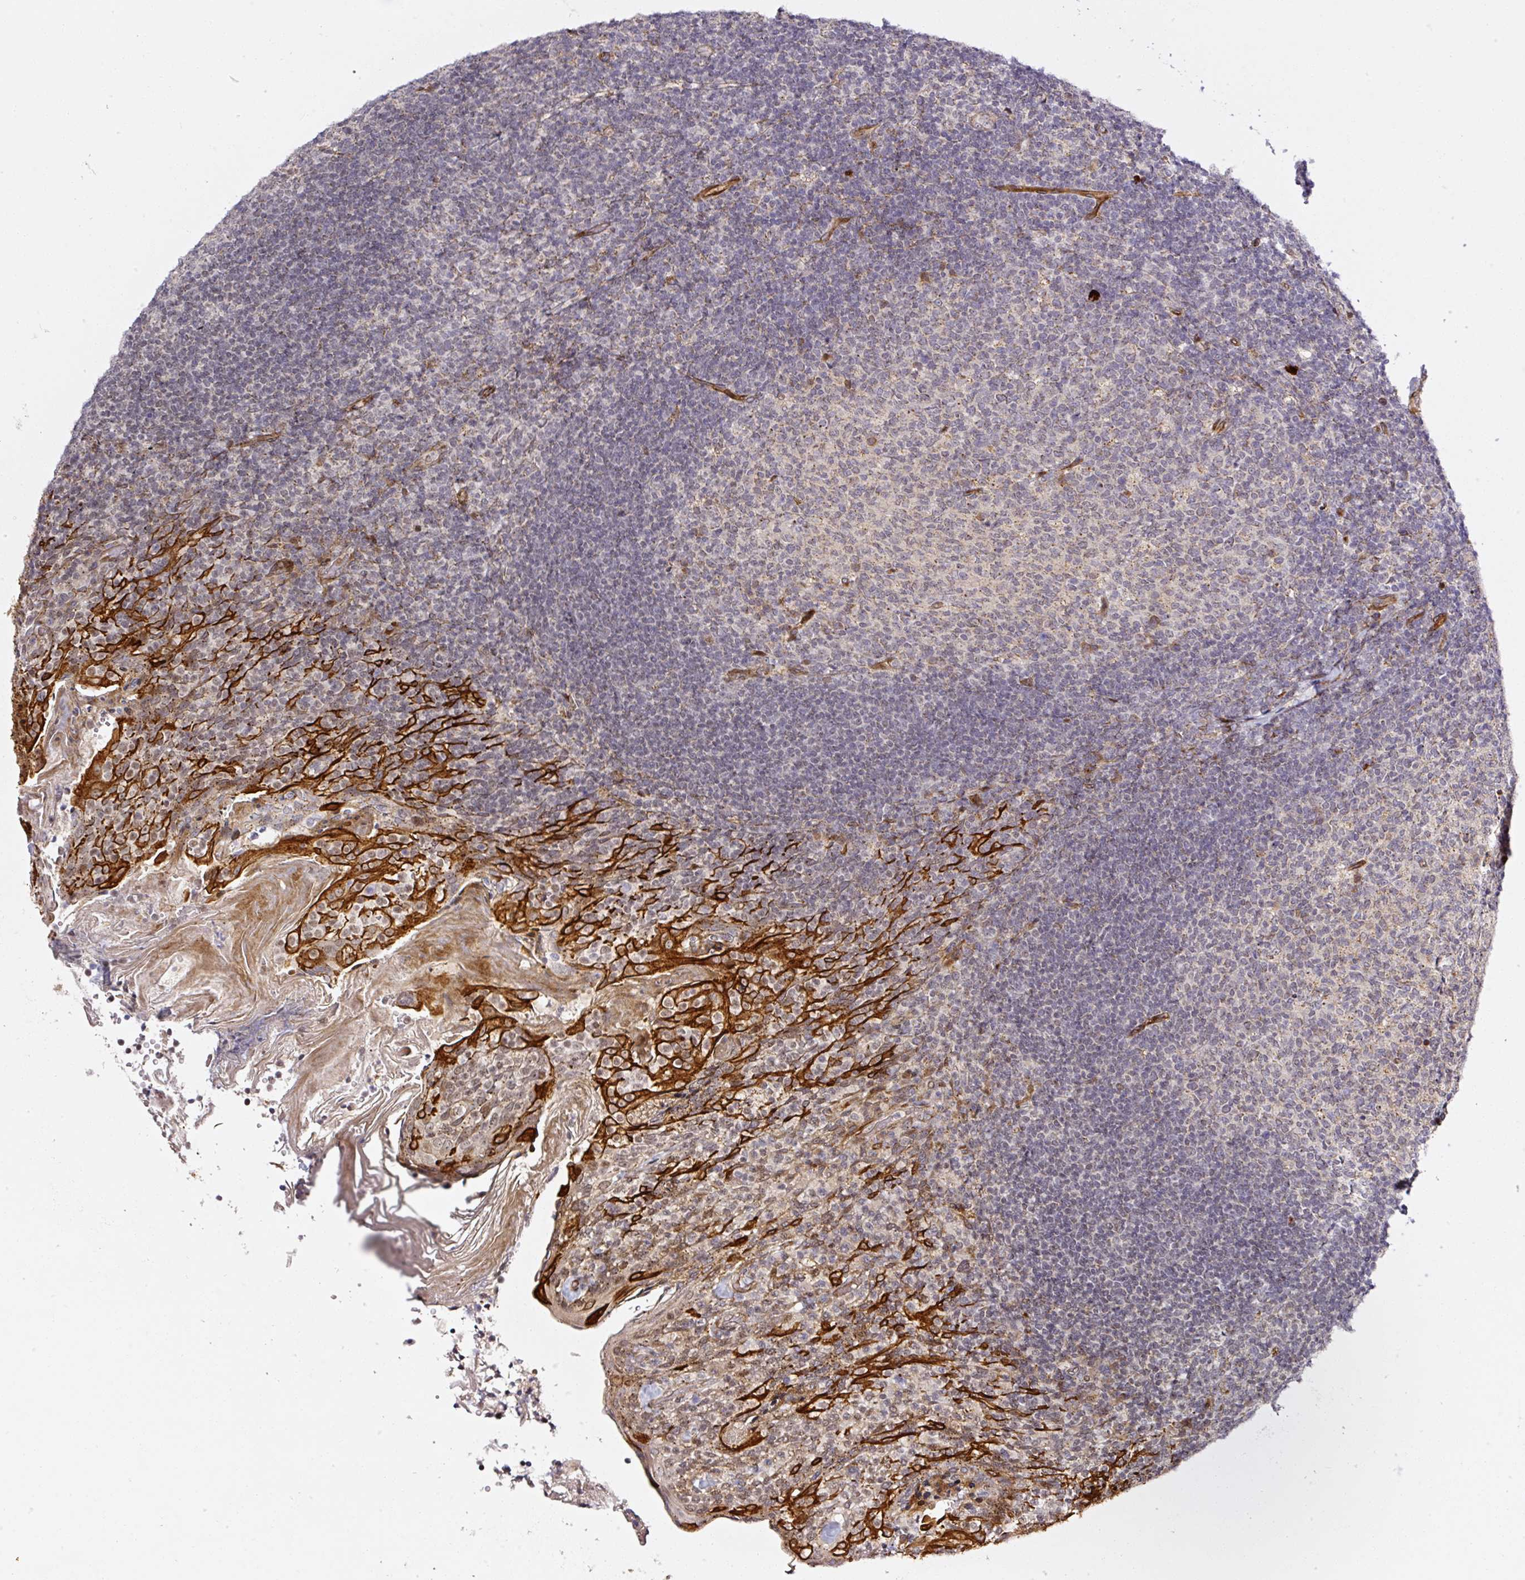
{"staining": {"intensity": "negative", "quantity": "none", "location": "none"}, "tissue": "tonsil", "cell_type": "Germinal center cells", "image_type": "normal", "snomed": [{"axis": "morphology", "description": "Normal tissue, NOS"}, {"axis": "topography", "description": "Tonsil"}], "caption": "Germinal center cells are negative for protein expression in normal human tonsil. The staining is performed using DAB (3,3'-diaminobenzidine) brown chromogen with nuclei counter-stained in using hematoxylin.", "gene": "ANKRD20A1", "patient": {"sex": "female", "age": 10}}